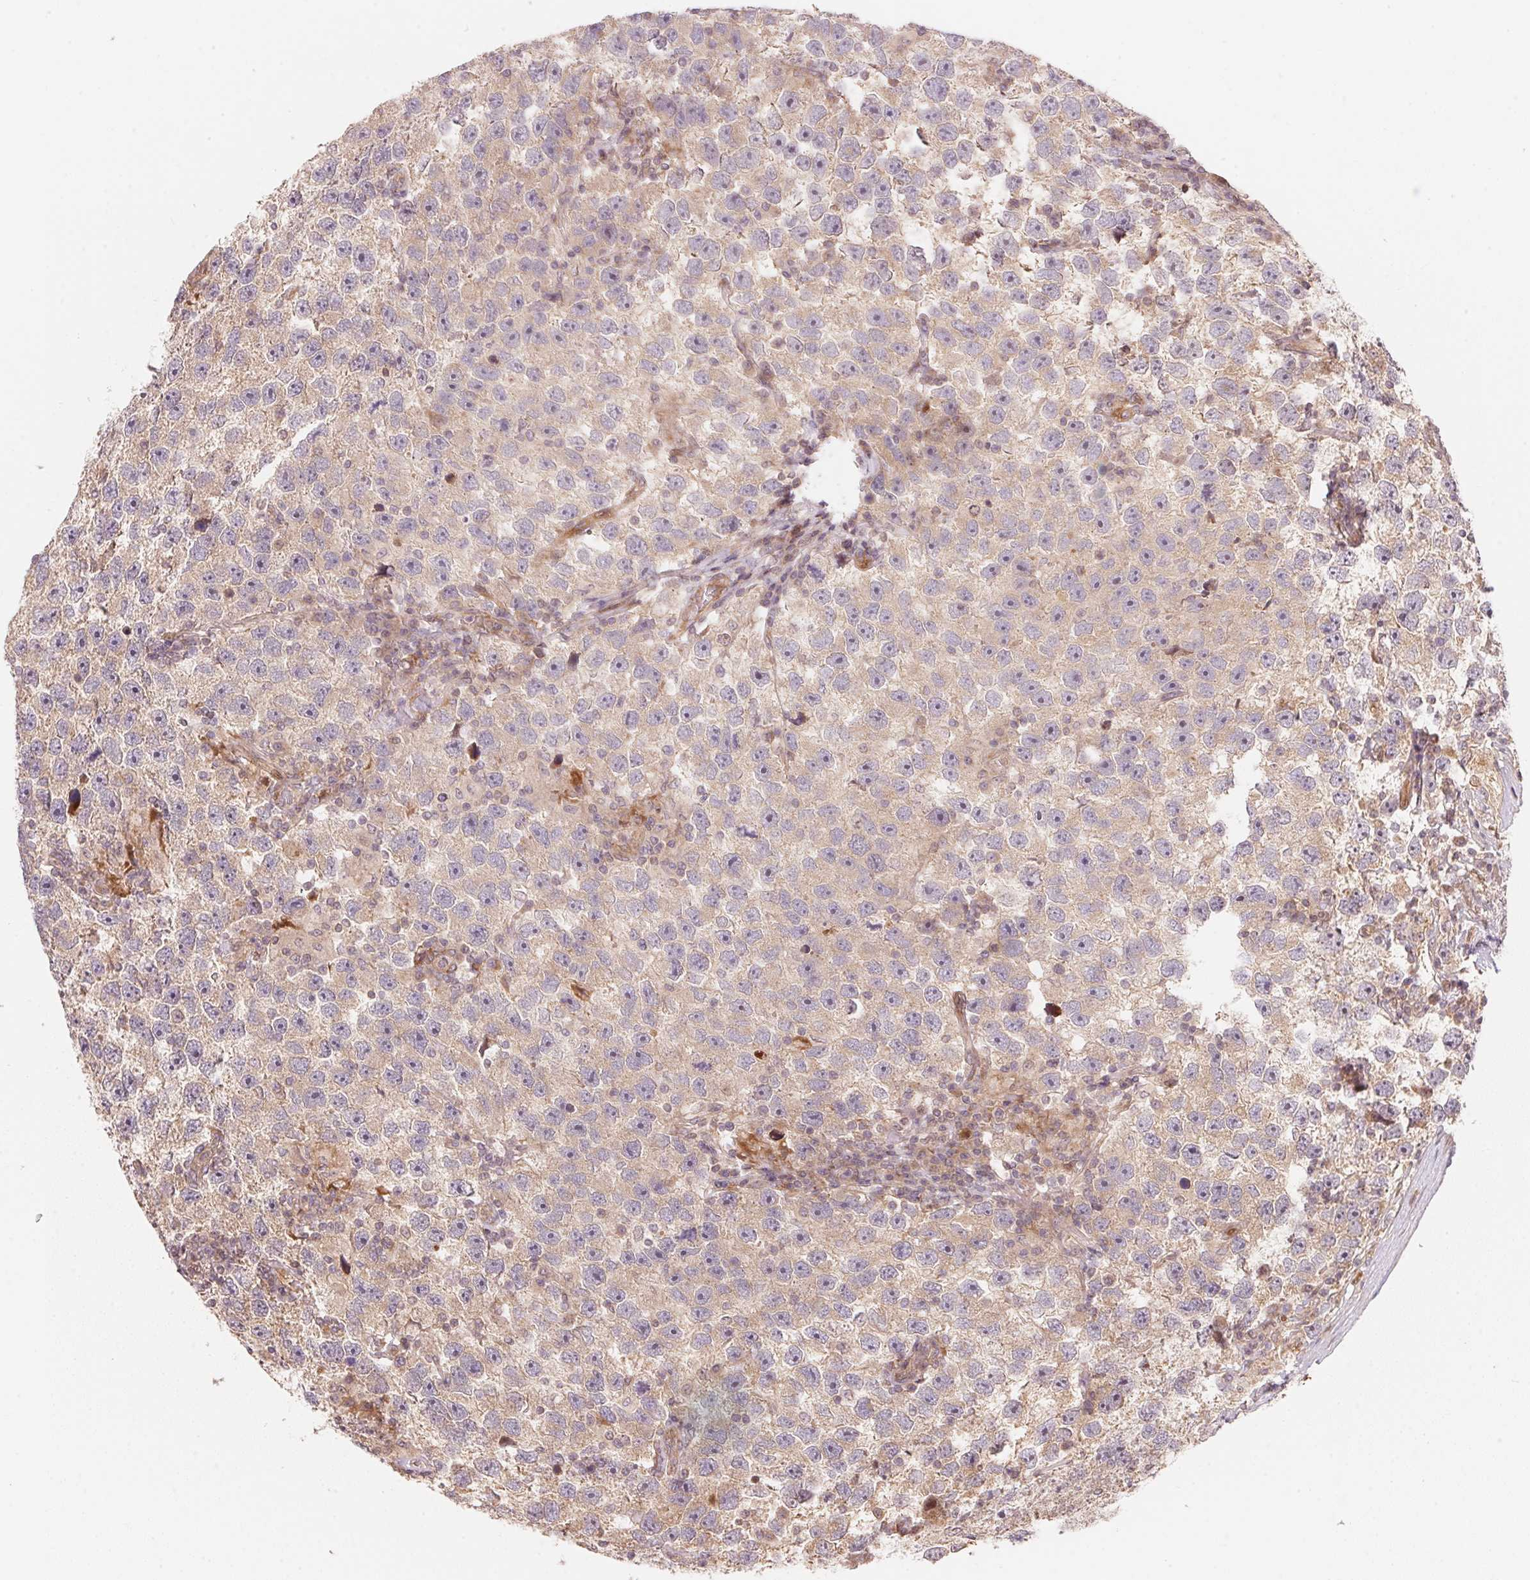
{"staining": {"intensity": "weak", "quantity": "25%-75%", "location": "cytoplasmic/membranous"}, "tissue": "testis cancer", "cell_type": "Tumor cells", "image_type": "cancer", "snomed": [{"axis": "morphology", "description": "Seminoma, NOS"}, {"axis": "topography", "description": "Testis"}], "caption": "This histopathology image shows seminoma (testis) stained with immunohistochemistry to label a protein in brown. The cytoplasmic/membranous of tumor cells show weak positivity for the protein. Nuclei are counter-stained blue.", "gene": "TNIP2", "patient": {"sex": "male", "age": 26}}